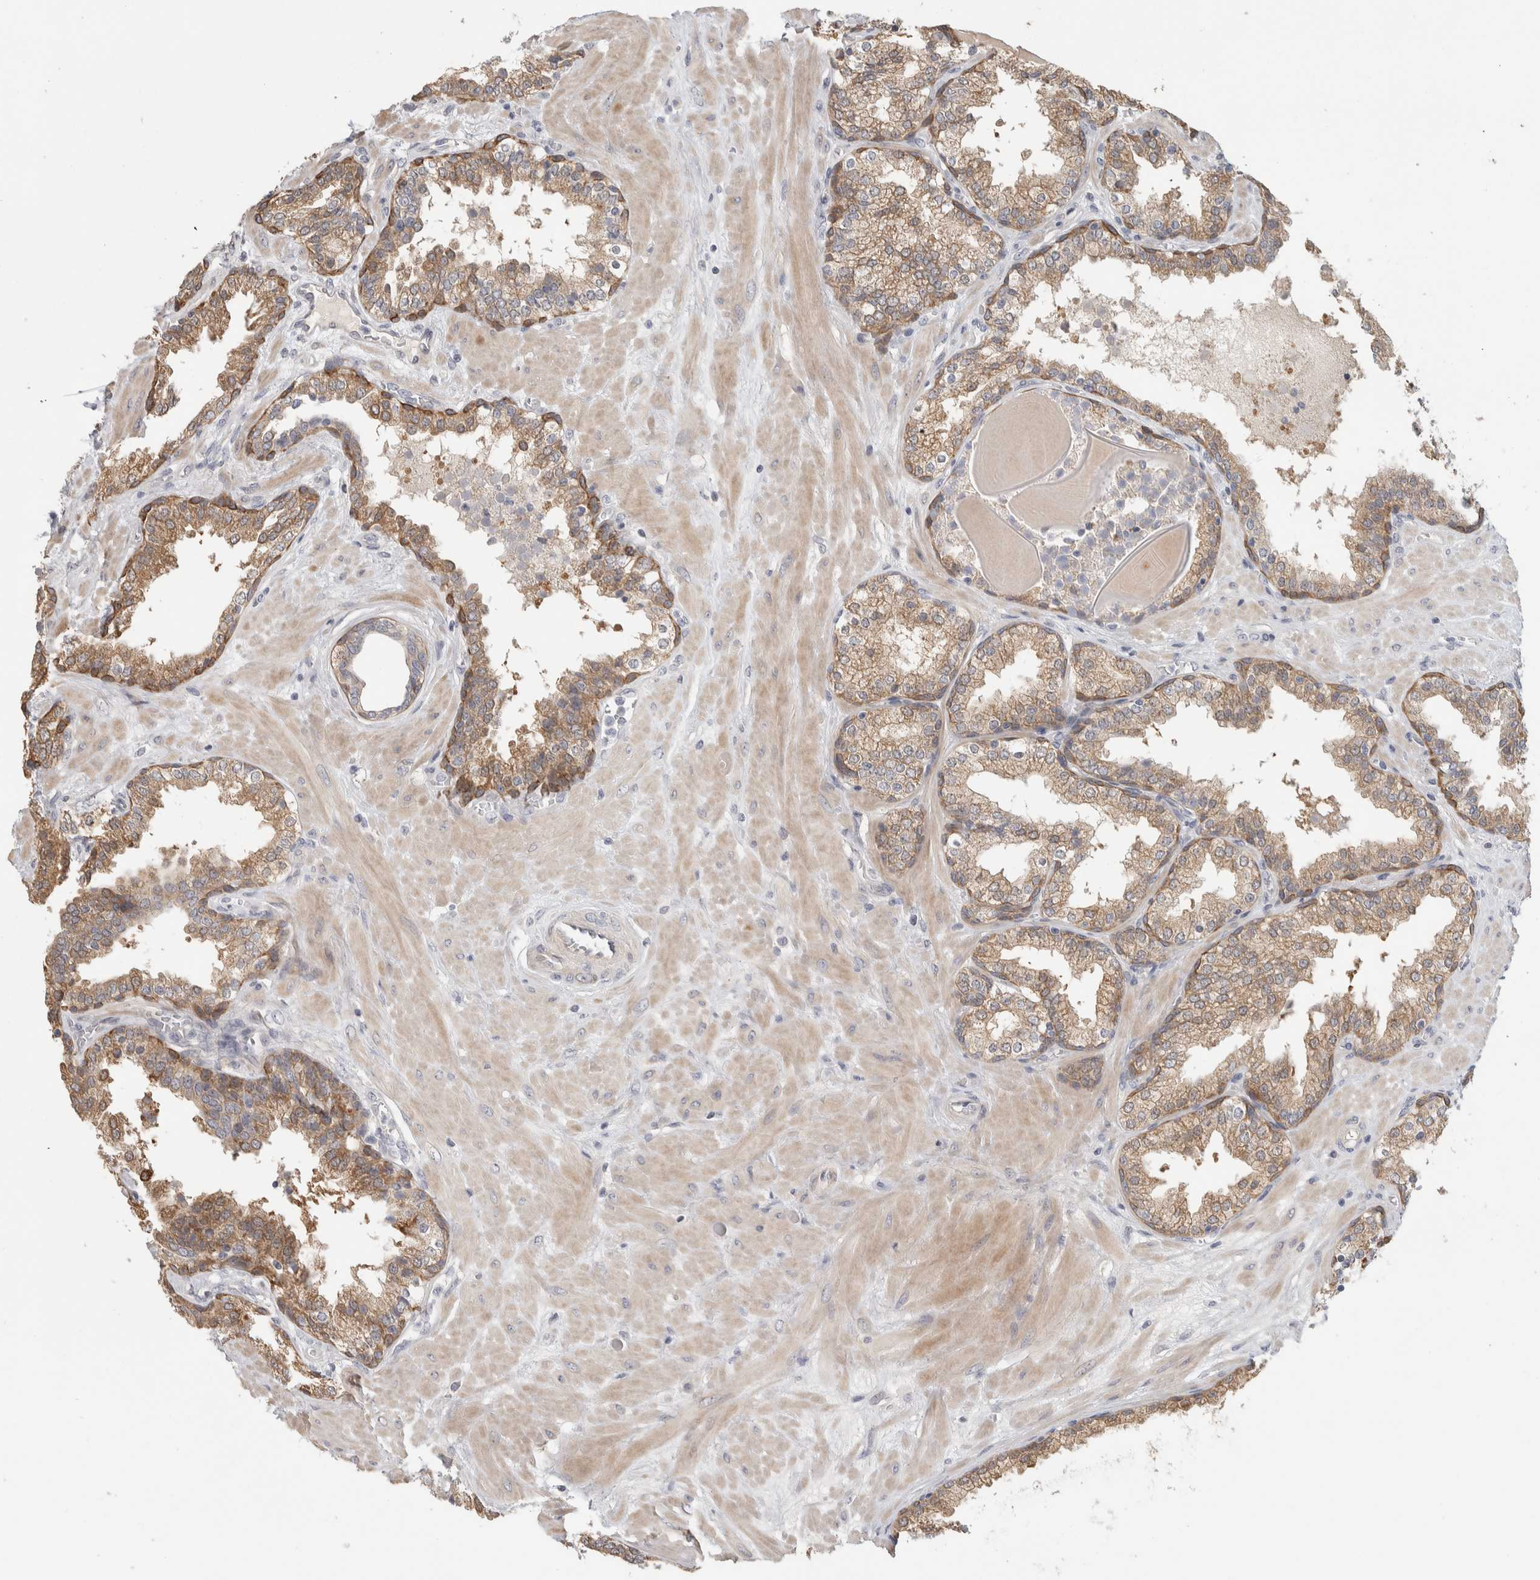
{"staining": {"intensity": "moderate", "quantity": ">75%", "location": "cytoplasmic/membranous"}, "tissue": "prostate", "cell_type": "Glandular cells", "image_type": "normal", "snomed": [{"axis": "morphology", "description": "Normal tissue, NOS"}, {"axis": "topography", "description": "Prostate"}], "caption": "Immunohistochemical staining of unremarkable prostate shows moderate cytoplasmic/membranous protein staining in approximately >75% of glandular cells. Using DAB (brown) and hematoxylin (blue) stains, captured at high magnification using brightfield microscopy.", "gene": "DCXR", "patient": {"sex": "male", "age": 51}}